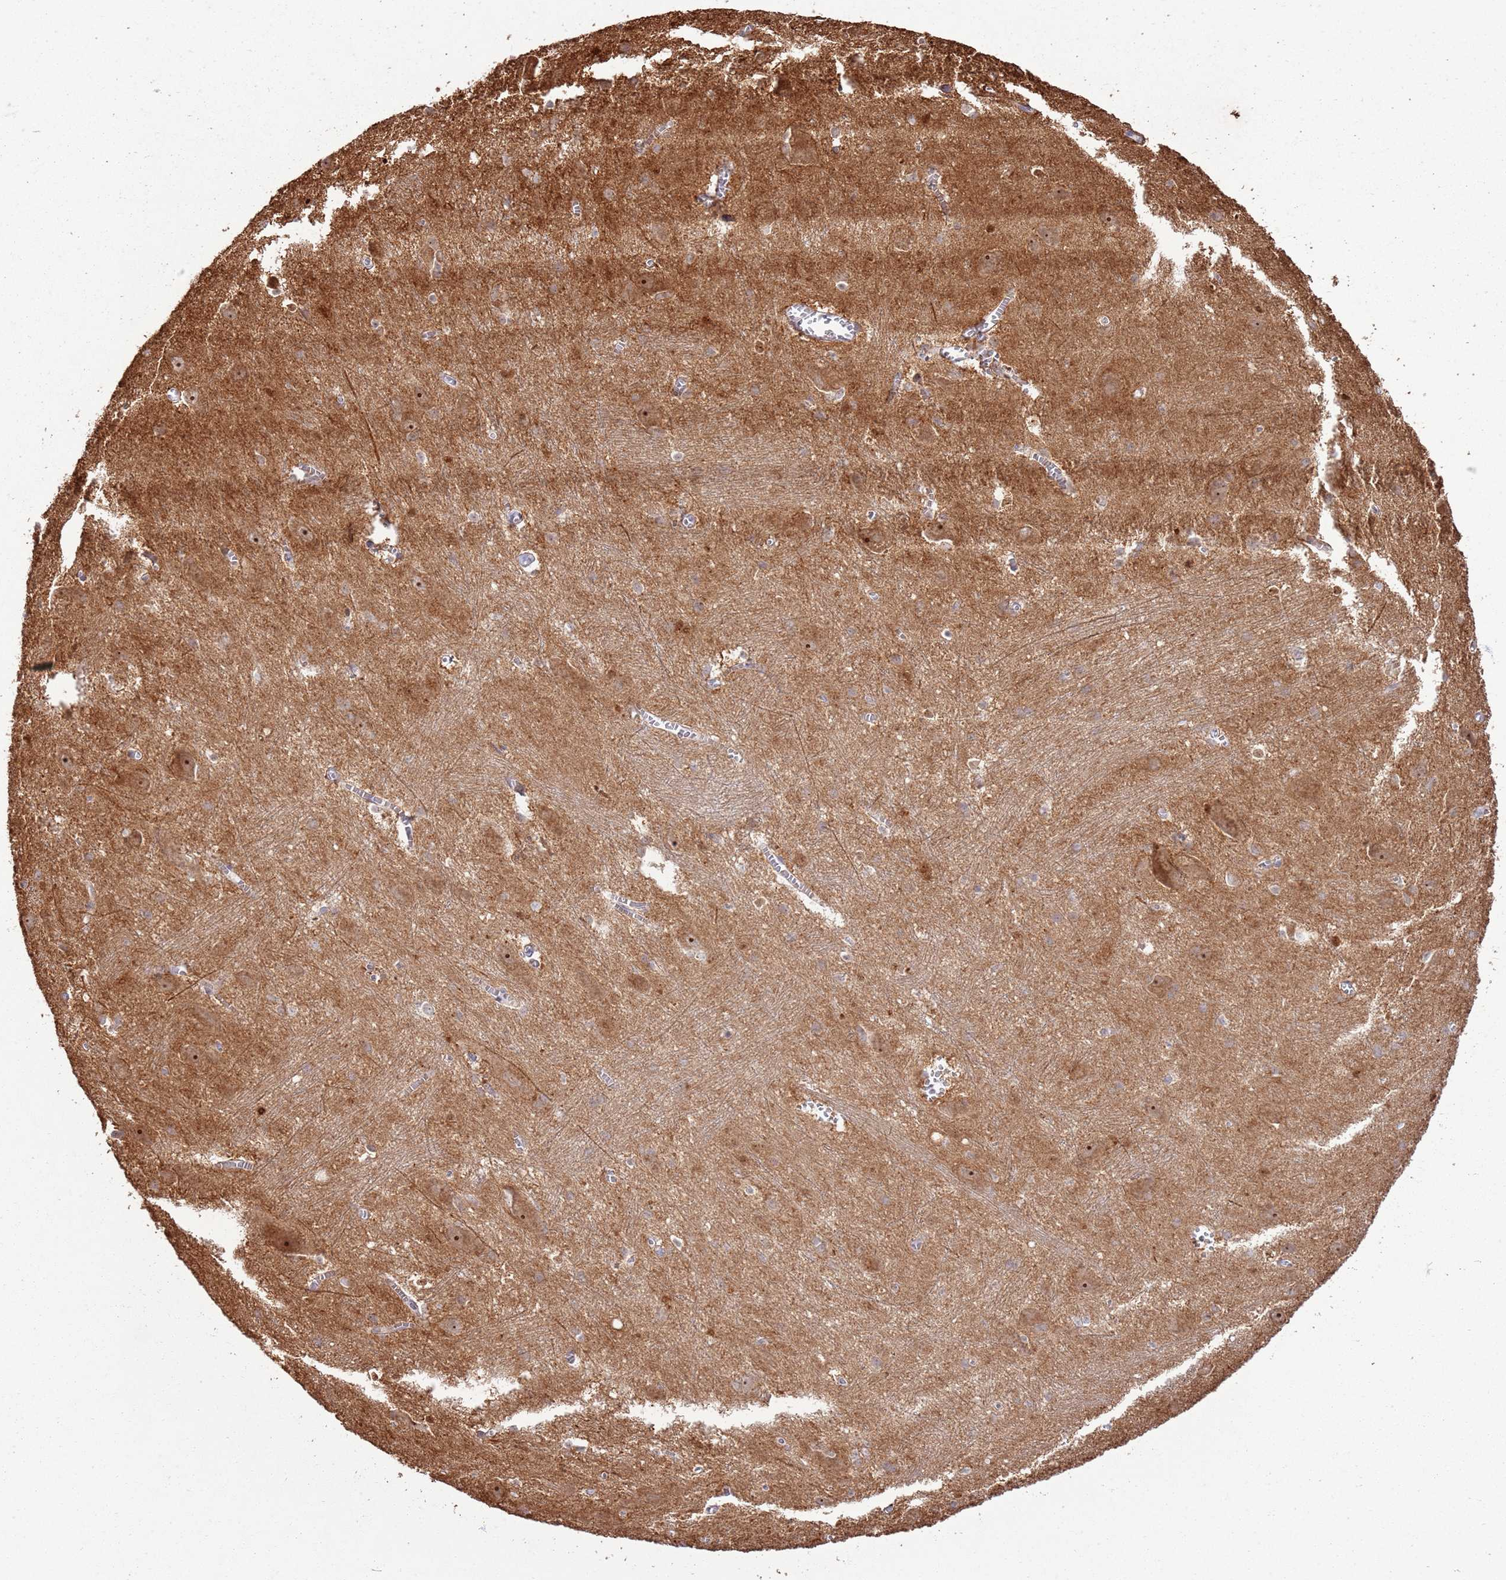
{"staining": {"intensity": "strong", "quantity": "<25%", "location": "cytoplasmic/membranous,nuclear"}, "tissue": "caudate", "cell_type": "Glial cells", "image_type": "normal", "snomed": [{"axis": "morphology", "description": "Normal tissue, NOS"}, {"axis": "topography", "description": "Lateral ventricle wall"}], "caption": "A high-resolution photomicrograph shows IHC staining of normal caudate, which reveals strong cytoplasmic/membranous,nuclear positivity in about <25% of glial cells.", "gene": "CNPY1", "patient": {"sex": "male", "age": 37}}